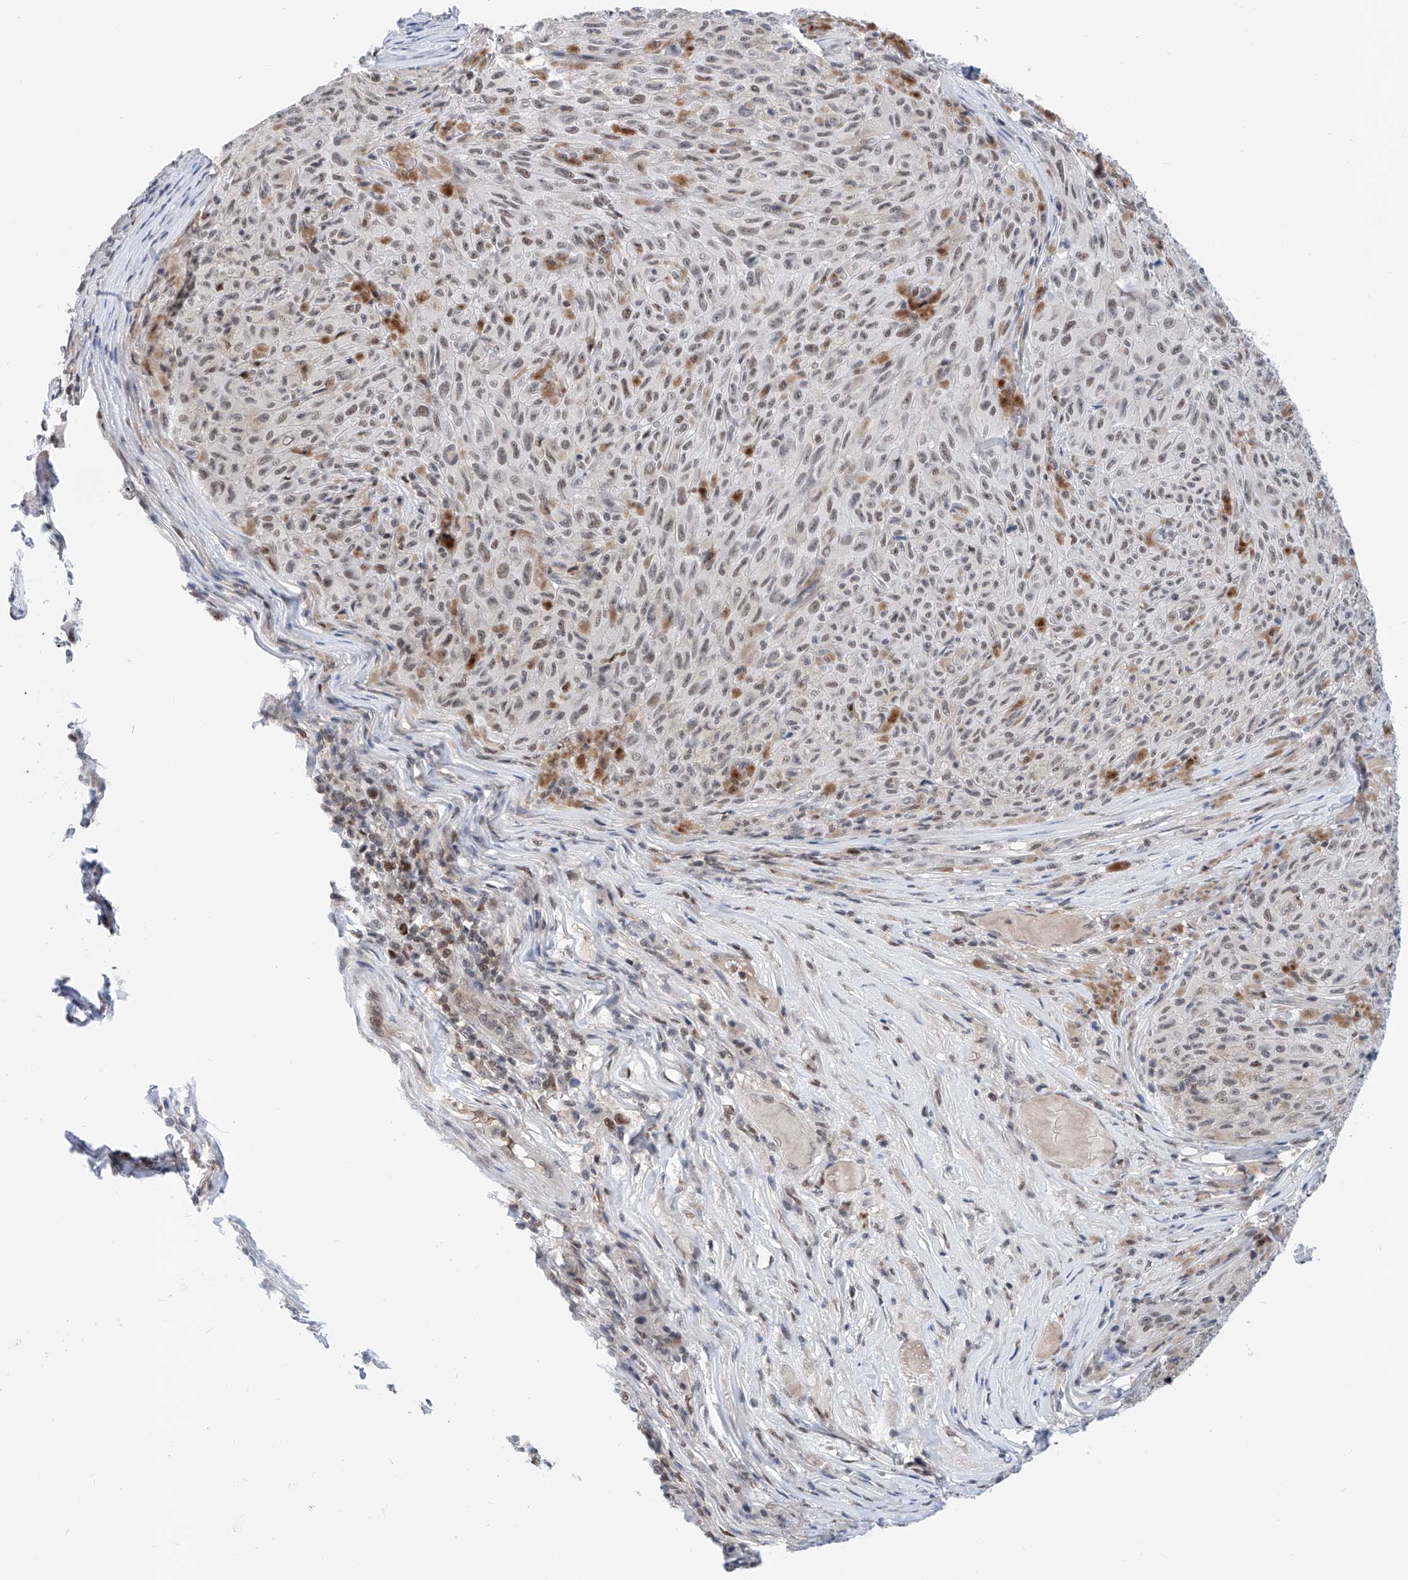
{"staining": {"intensity": "weak", "quantity": "25%-75%", "location": "nuclear"}, "tissue": "melanoma", "cell_type": "Tumor cells", "image_type": "cancer", "snomed": [{"axis": "morphology", "description": "Malignant melanoma, NOS"}, {"axis": "topography", "description": "Skin"}], "caption": "Tumor cells demonstrate weak nuclear positivity in approximately 25%-75% of cells in melanoma.", "gene": "SNRNP200", "patient": {"sex": "female", "age": 82}}